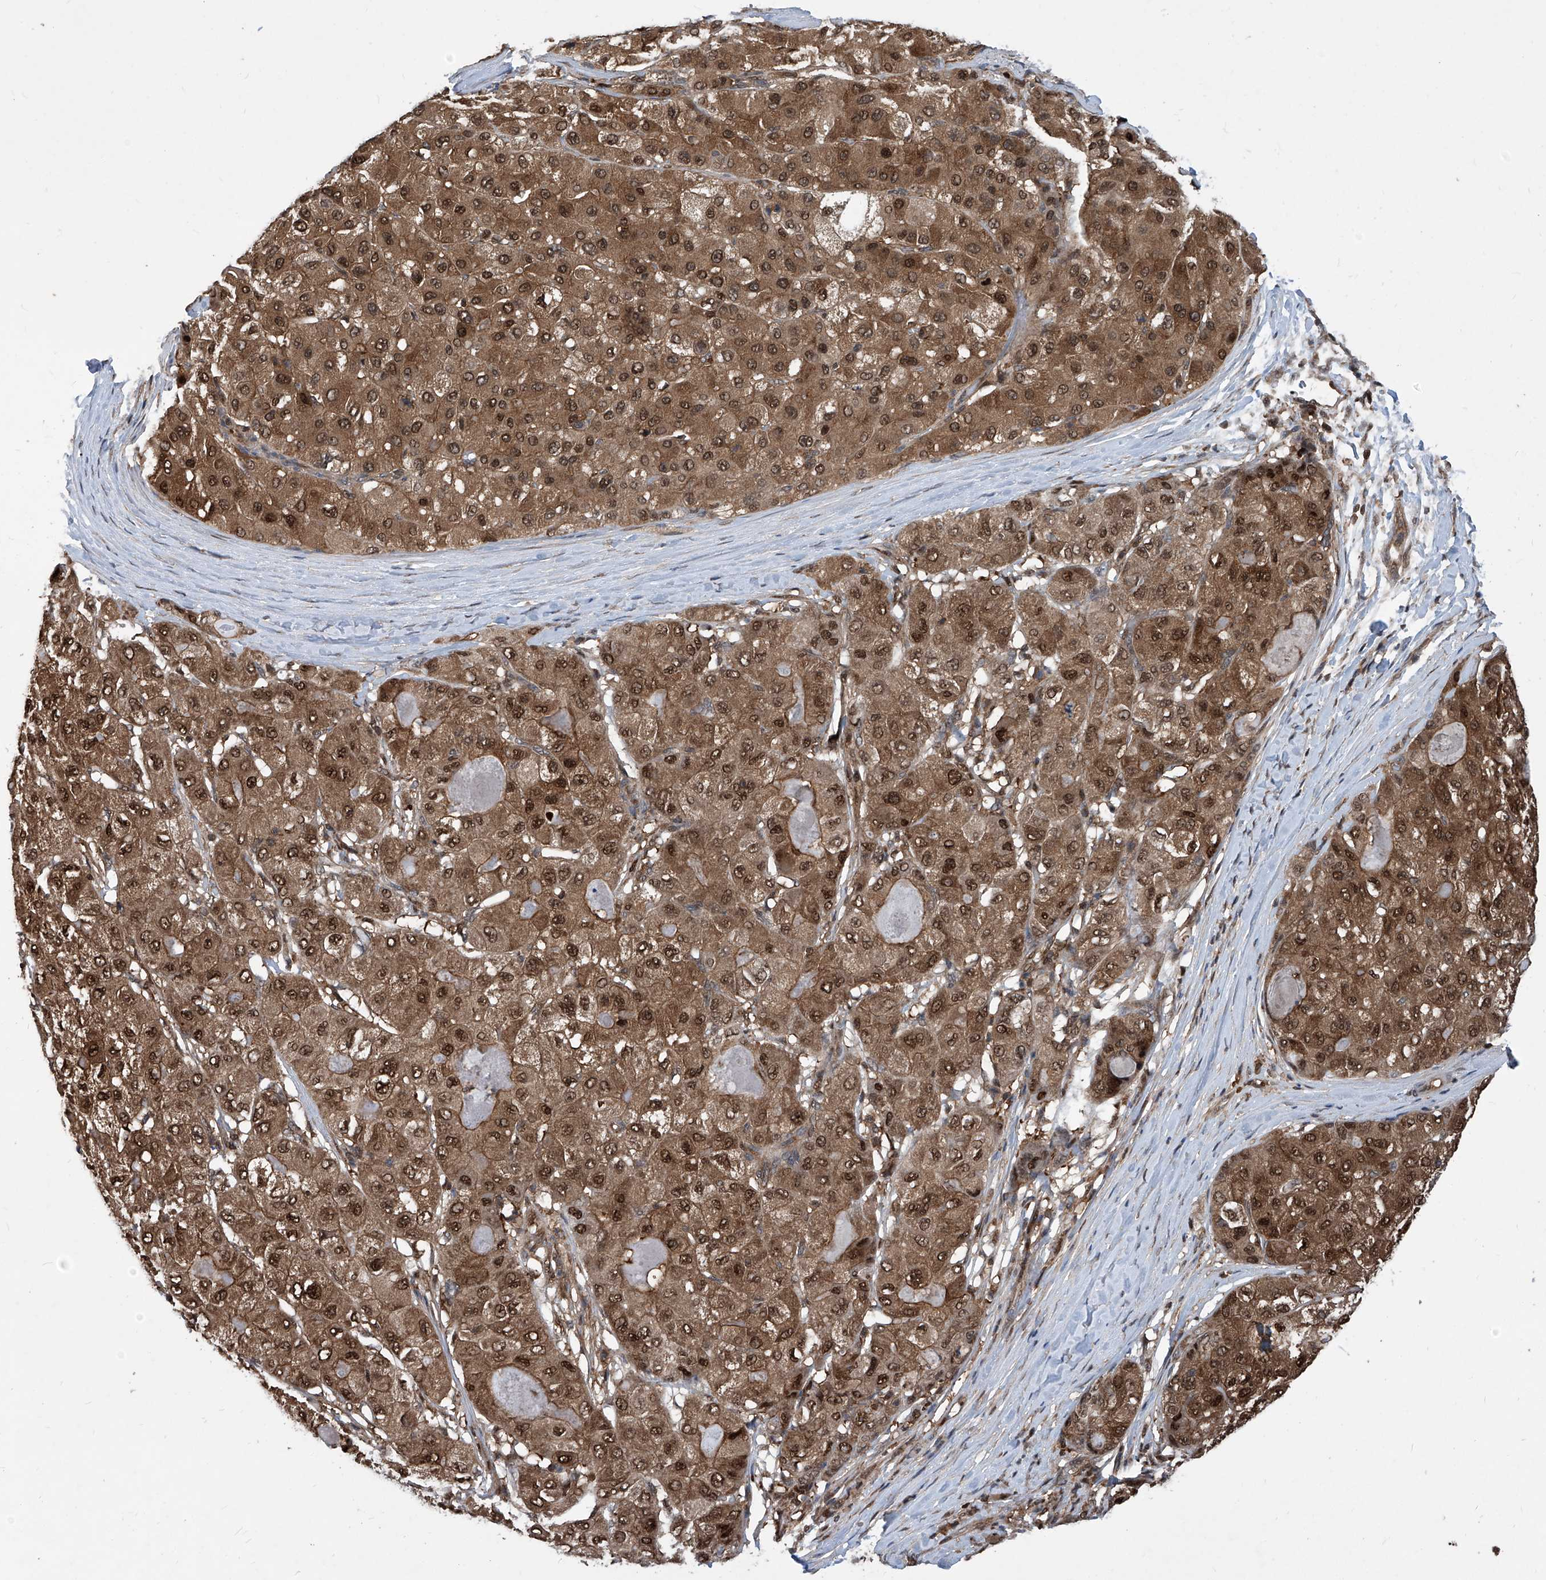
{"staining": {"intensity": "moderate", "quantity": ">75%", "location": "cytoplasmic/membranous,nuclear"}, "tissue": "liver cancer", "cell_type": "Tumor cells", "image_type": "cancer", "snomed": [{"axis": "morphology", "description": "Carcinoma, Hepatocellular, NOS"}, {"axis": "topography", "description": "Liver"}], "caption": "Human liver cancer (hepatocellular carcinoma) stained with a brown dye displays moderate cytoplasmic/membranous and nuclear positive staining in approximately >75% of tumor cells.", "gene": "PSMB1", "patient": {"sex": "male", "age": 80}}